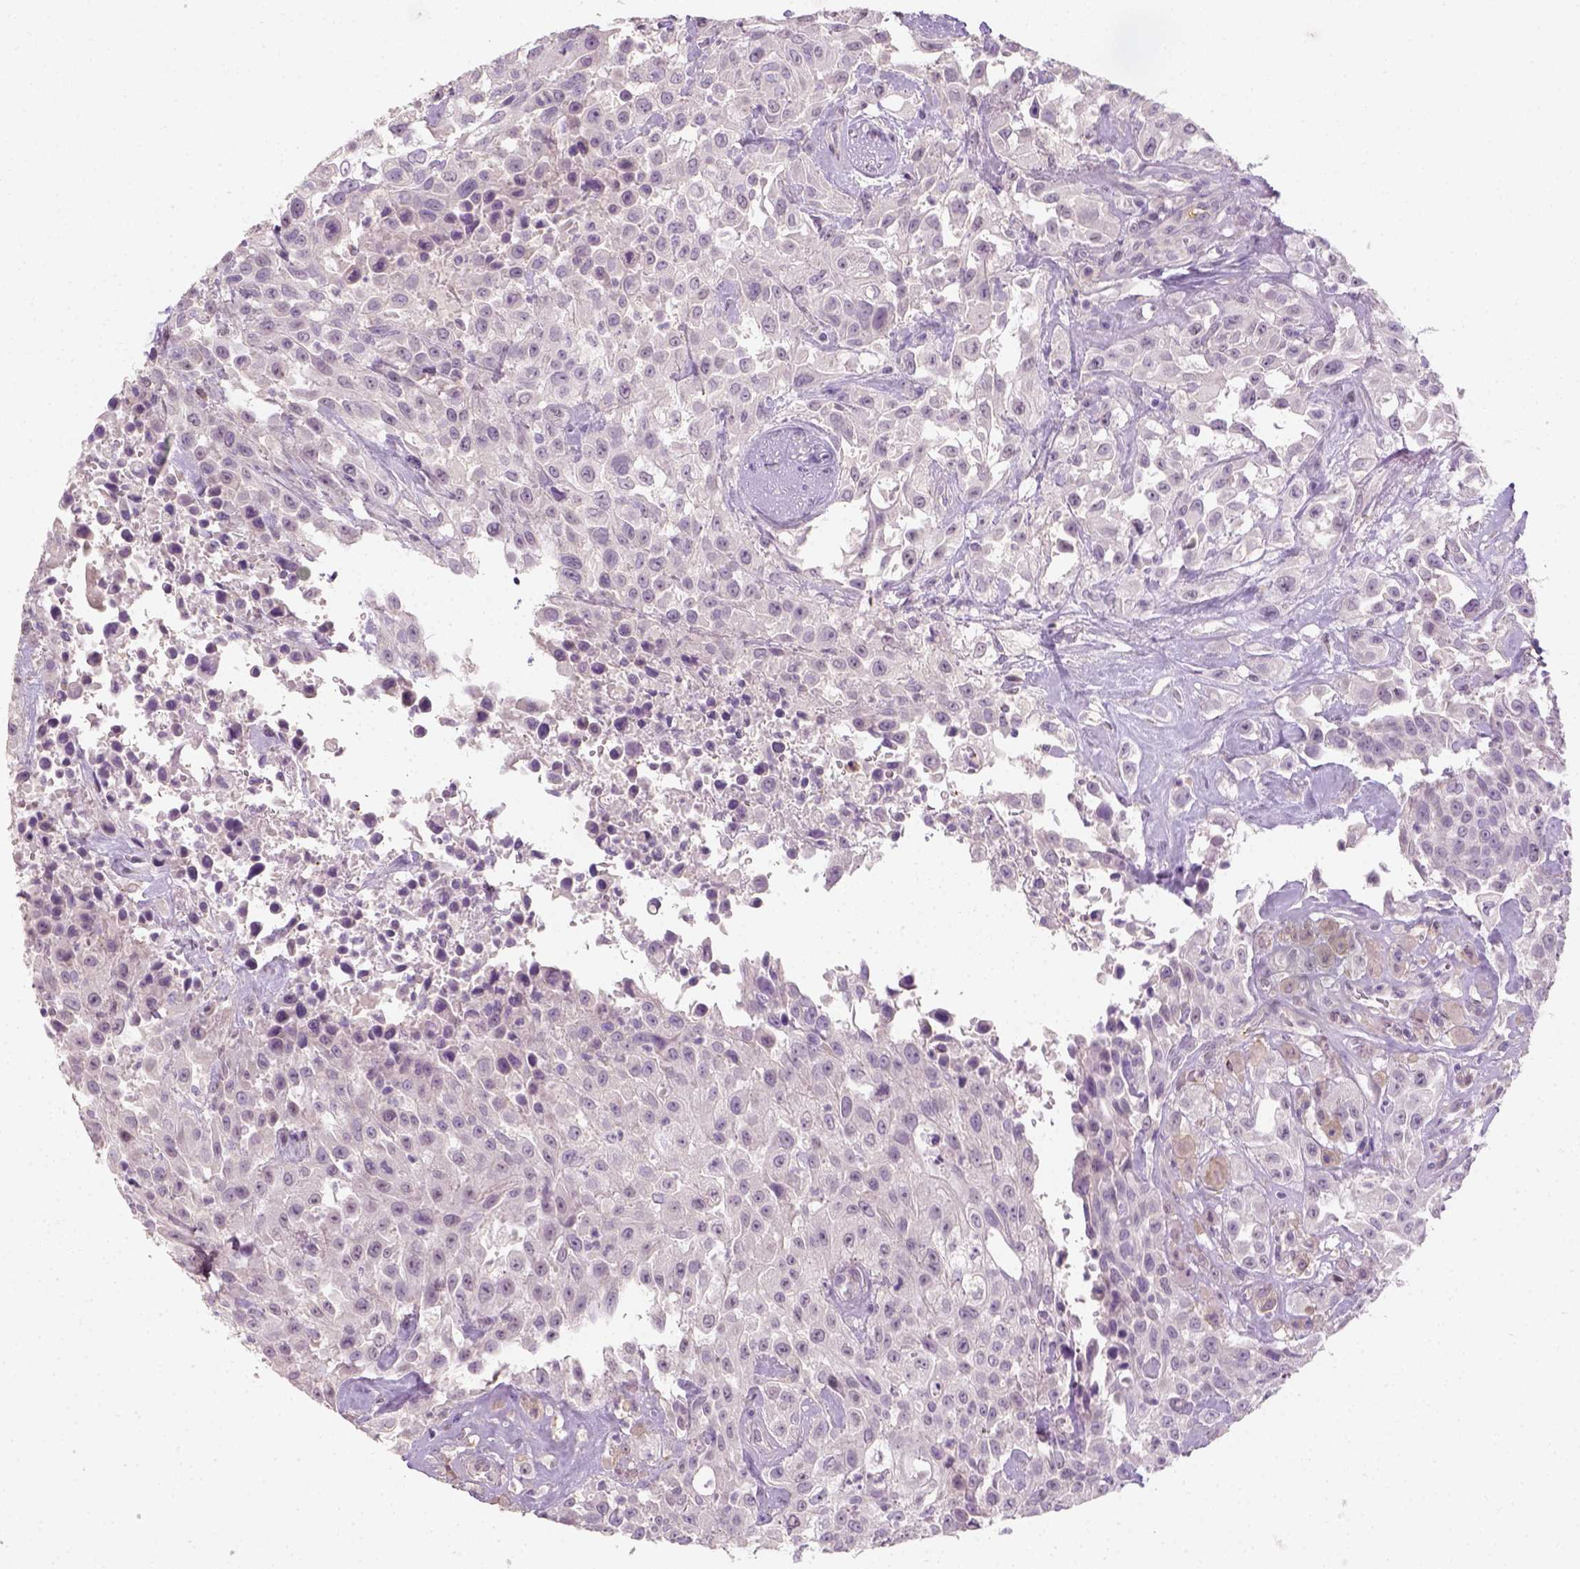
{"staining": {"intensity": "negative", "quantity": "none", "location": "none"}, "tissue": "urothelial cancer", "cell_type": "Tumor cells", "image_type": "cancer", "snomed": [{"axis": "morphology", "description": "Urothelial carcinoma, High grade"}, {"axis": "topography", "description": "Urinary bladder"}], "caption": "High magnification brightfield microscopy of urothelial cancer stained with DAB (3,3'-diaminobenzidine) (brown) and counterstained with hematoxylin (blue): tumor cells show no significant positivity.", "gene": "FAM163B", "patient": {"sex": "male", "age": 79}}